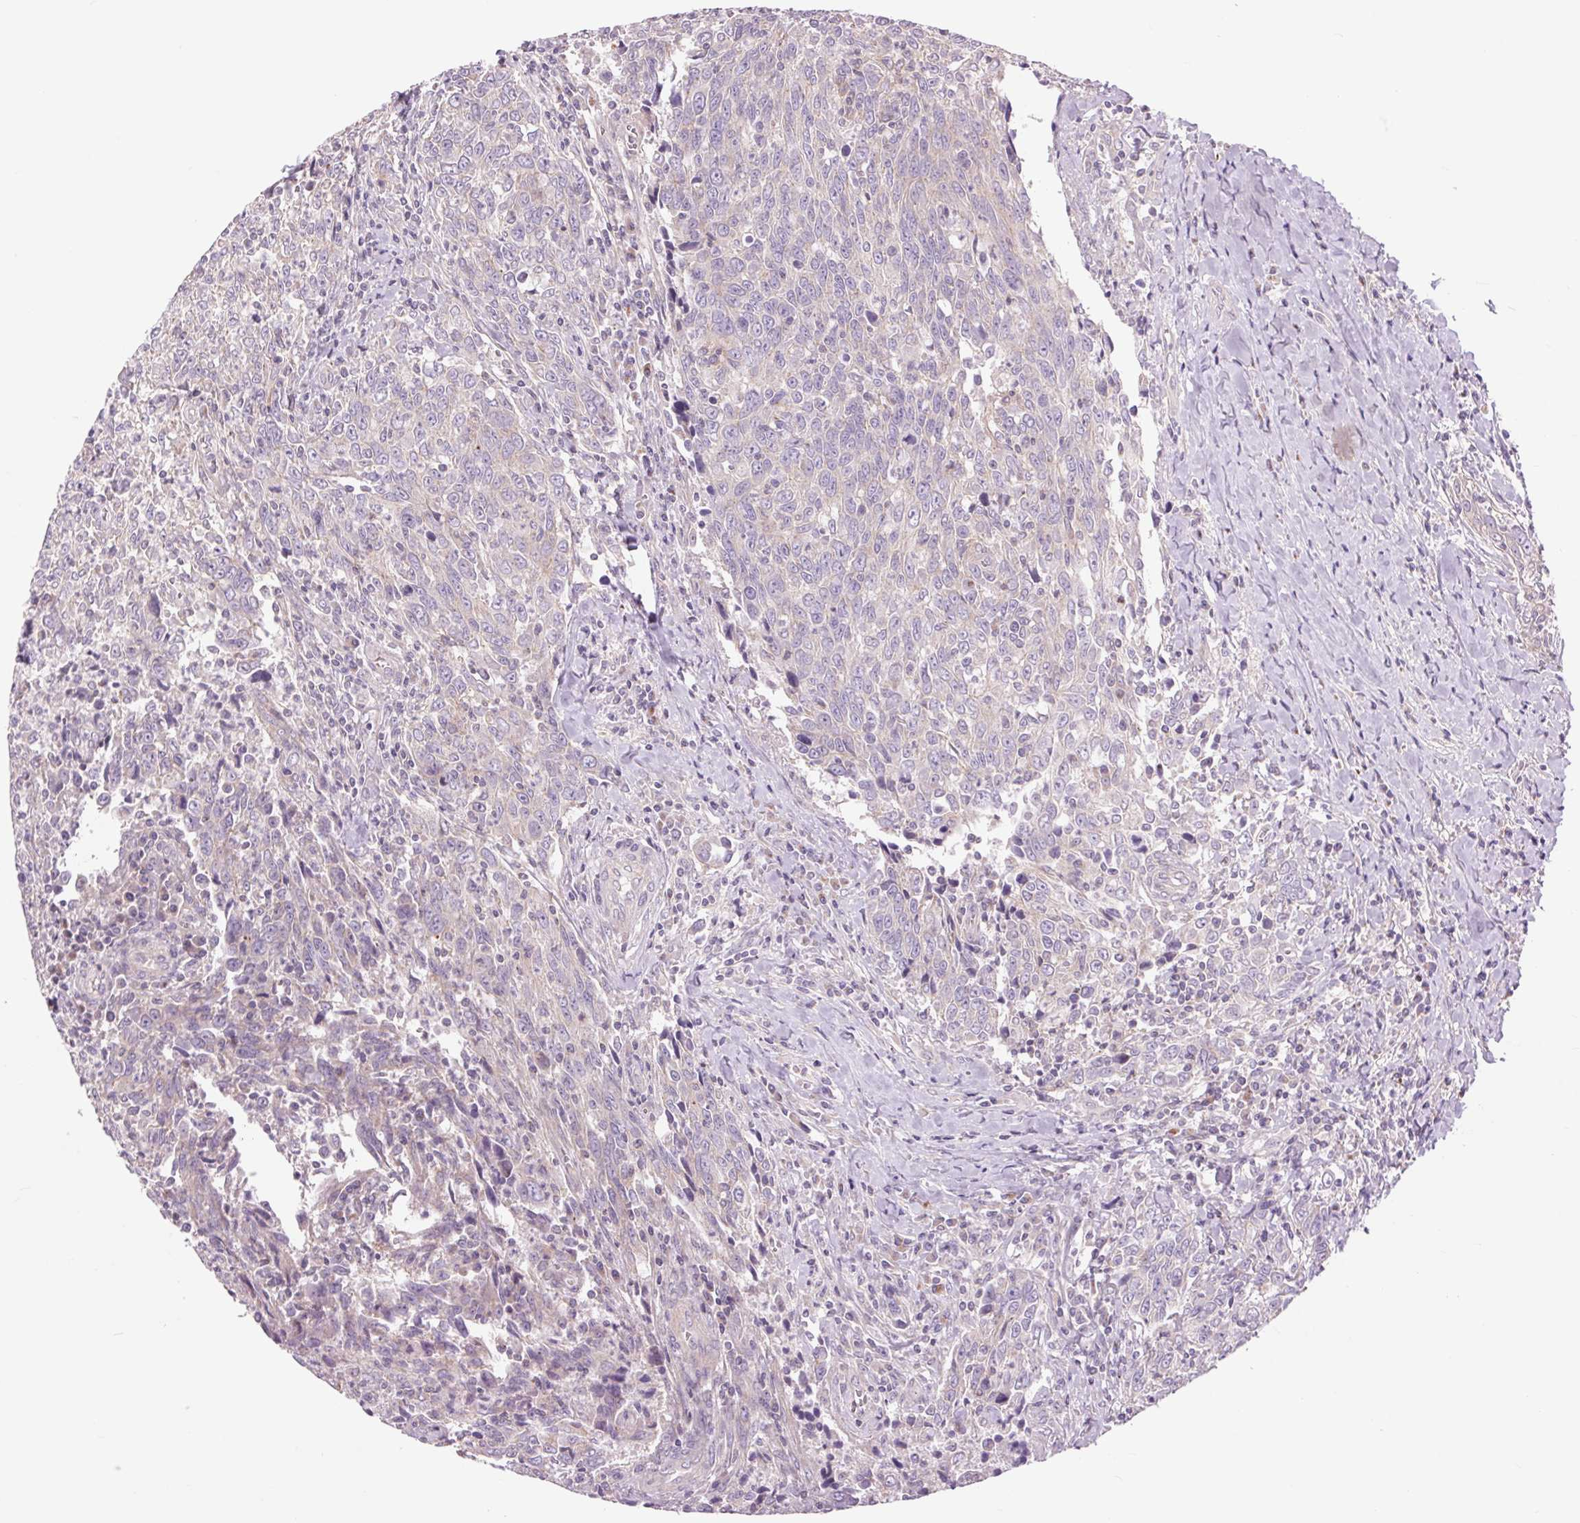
{"staining": {"intensity": "negative", "quantity": "none", "location": "none"}, "tissue": "breast cancer", "cell_type": "Tumor cells", "image_type": "cancer", "snomed": [{"axis": "morphology", "description": "Duct carcinoma"}, {"axis": "topography", "description": "Breast"}], "caption": "This is a image of IHC staining of infiltrating ductal carcinoma (breast), which shows no expression in tumor cells.", "gene": "CTNNA3", "patient": {"sex": "female", "age": 50}}